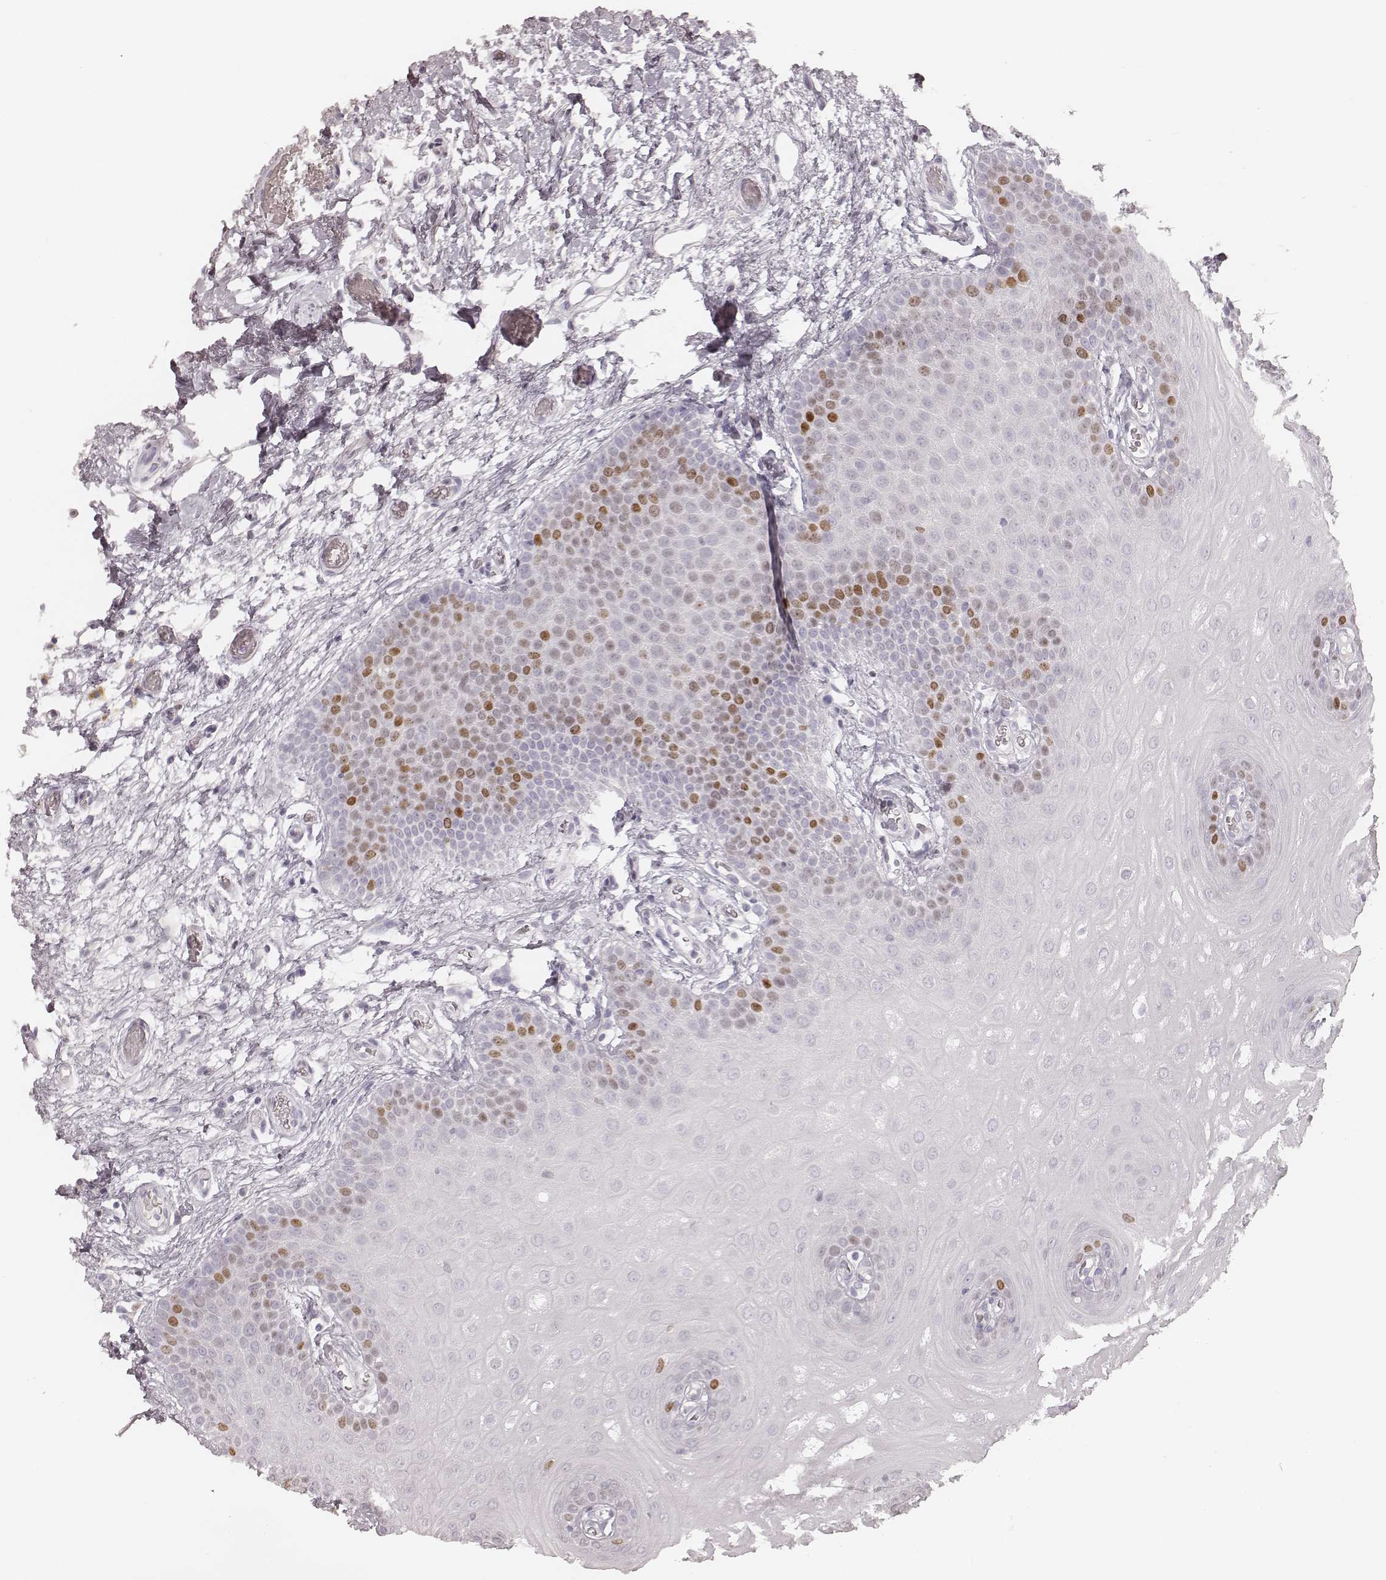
{"staining": {"intensity": "moderate", "quantity": "<25%", "location": "nuclear"}, "tissue": "oral mucosa", "cell_type": "Squamous epithelial cells", "image_type": "normal", "snomed": [{"axis": "morphology", "description": "Normal tissue, NOS"}, {"axis": "morphology", "description": "Squamous cell carcinoma, NOS"}, {"axis": "topography", "description": "Oral tissue"}, {"axis": "topography", "description": "Head-Neck"}], "caption": "An immunohistochemistry histopathology image of normal tissue is shown. Protein staining in brown labels moderate nuclear positivity in oral mucosa within squamous epithelial cells. (DAB IHC, brown staining for protein, blue staining for nuclei).", "gene": "TEX37", "patient": {"sex": "male", "age": 78}}